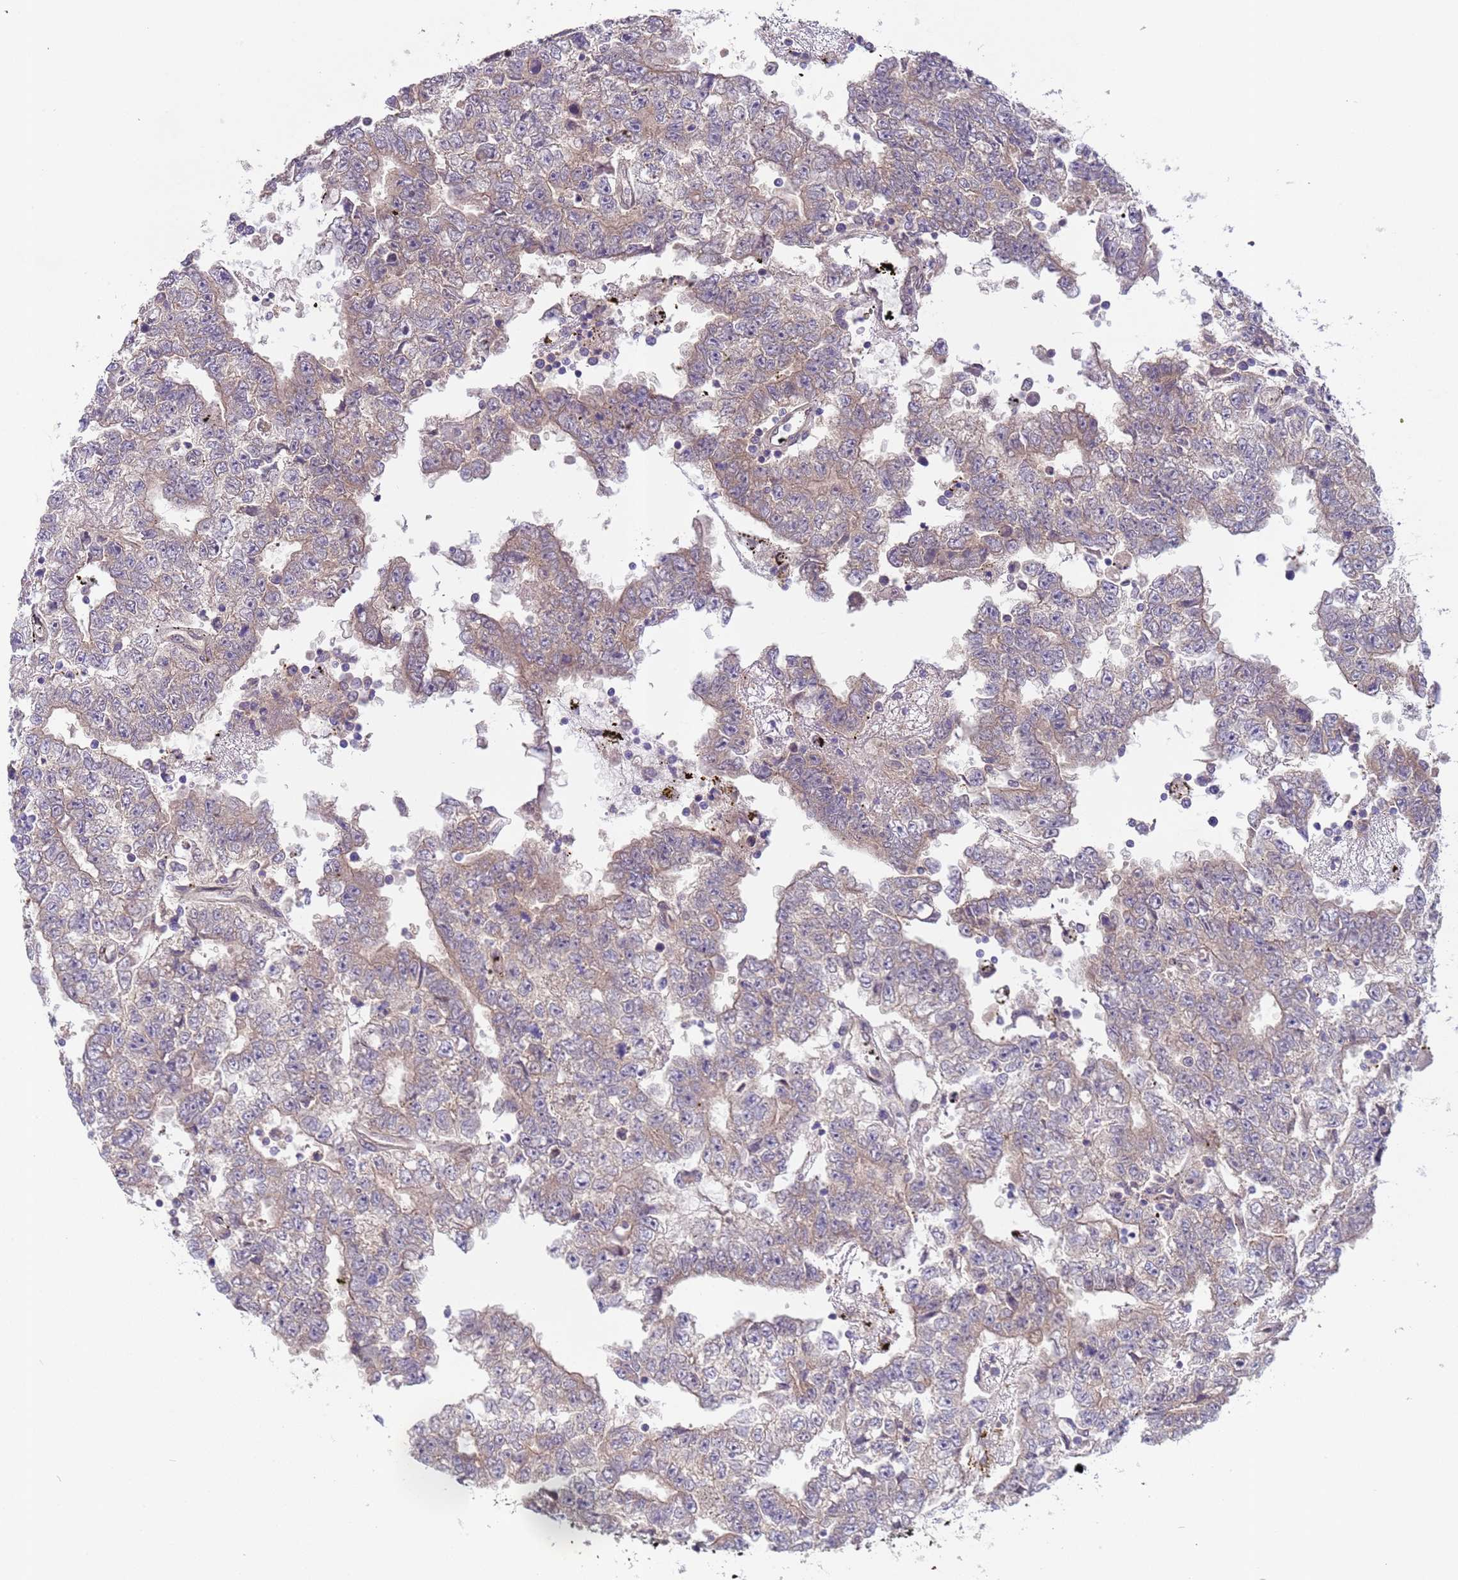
{"staining": {"intensity": "weak", "quantity": "25%-75%", "location": "cytoplasmic/membranous"}, "tissue": "testis cancer", "cell_type": "Tumor cells", "image_type": "cancer", "snomed": [{"axis": "morphology", "description": "Carcinoma, Embryonal, NOS"}, {"axis": "topography", "description": "Testis"}], "caption": "Tumor cells reveal low levels of weak cytoplasmic/membranous positivity in approximately 25%-75% of cells in human embryonal carcinoma (testis). The staining was performed using DAB to visualize the protein expression in brown, while the nuclei were stained in blue with hematoxylin (Magnification: 20x).", "gene": "TRMT10A", "patient": {"sex": "male", "age": 25}}